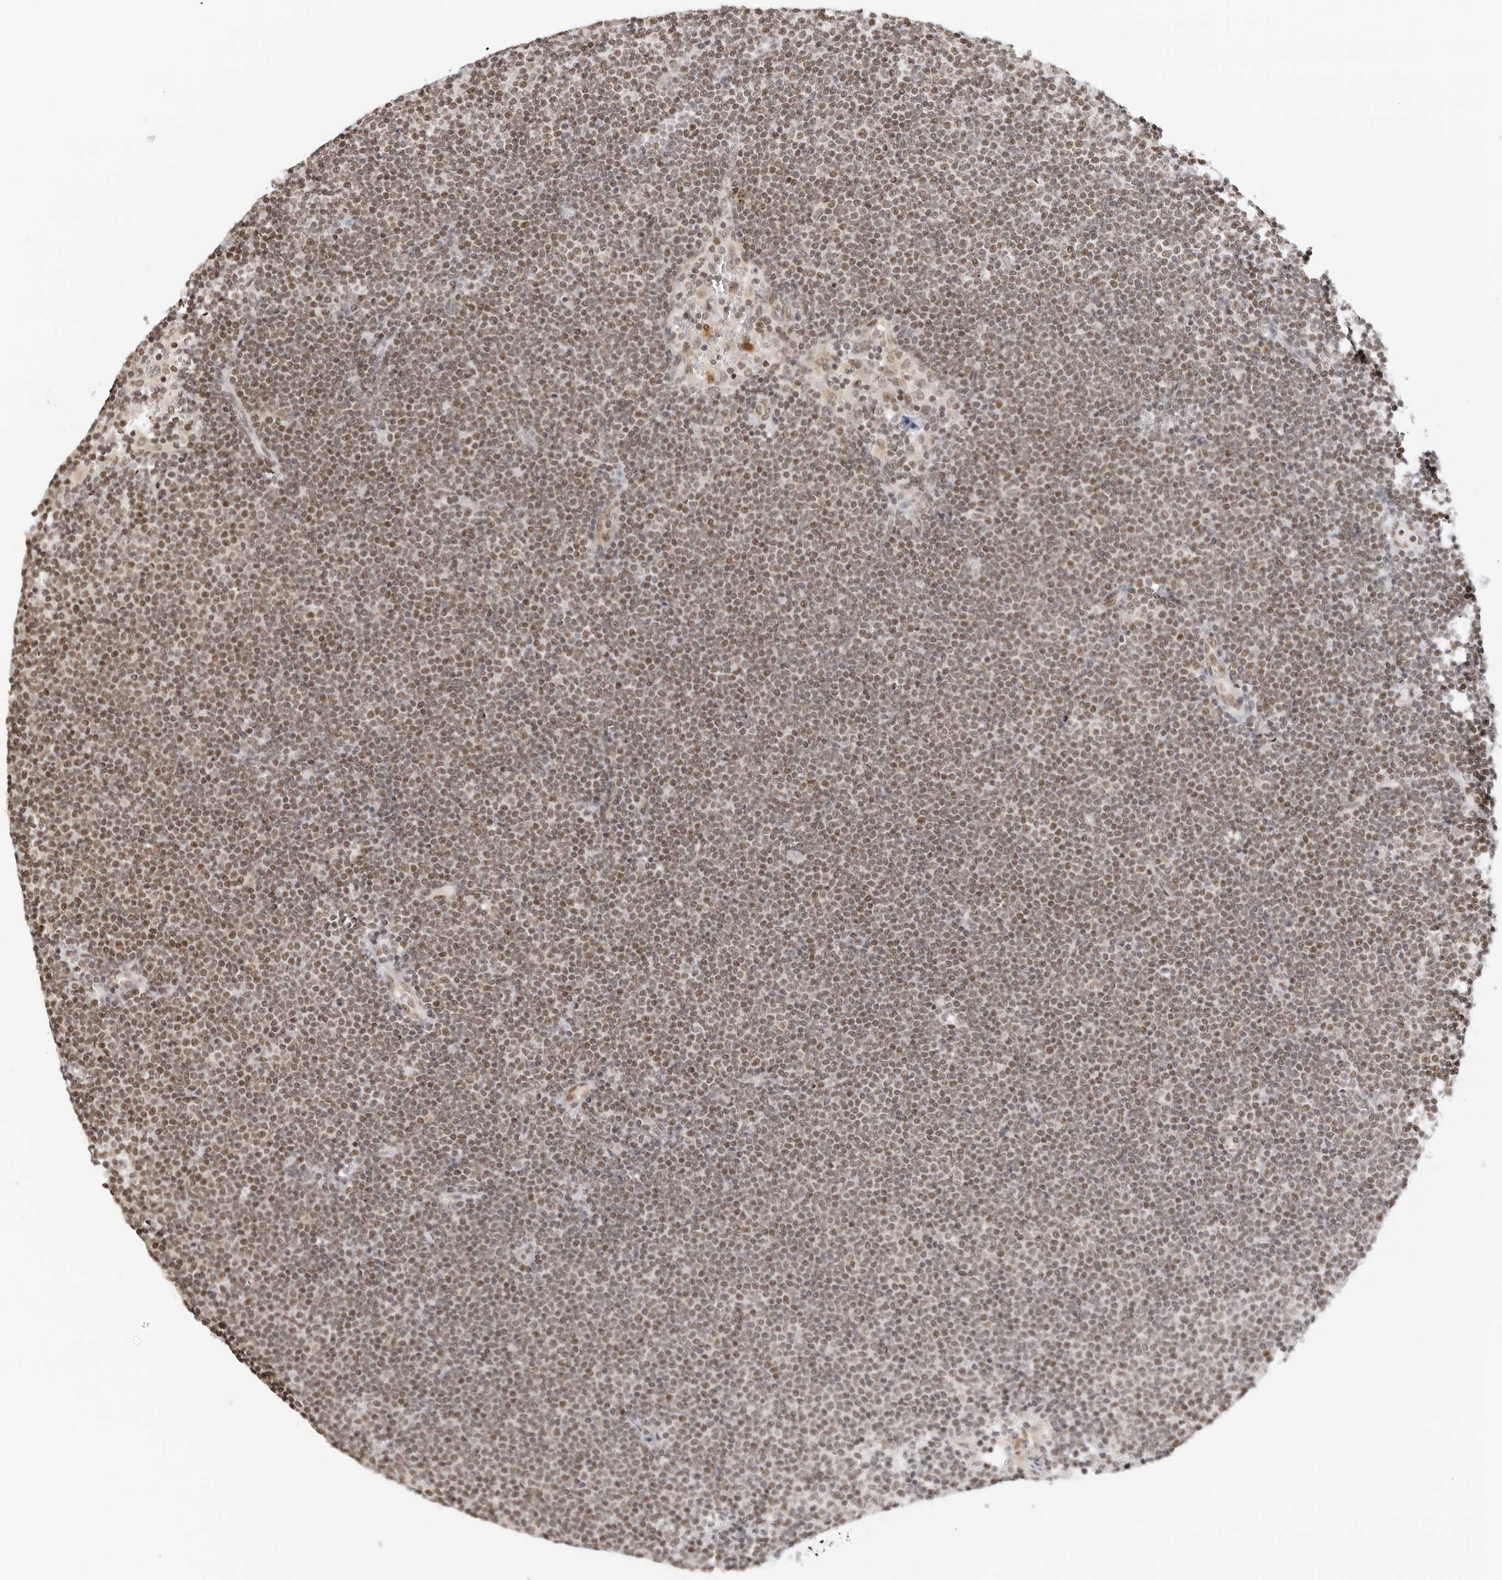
{"staining": {"intensity": "moderate", "quantity": ">75%", "location": "nuclear"}, "tissue": "lymphoma", "cell_type": "Tumor cells", "image_type": "cancer", "snomed": [{"axis": "morphology", "description": "Malignant lymphoma, non-Hodgkin's type, Low grade"}, {"axis": "topography", "description": "Lymph node"}], "caption": "Immunohistochemistry of human low-grade malignant lymphoma, non-Hodgkin's type shows medium levels of moderate nuclear staining in about >75% of tumor cells.", "gene": "MSH6", "patient": {"sex": "female", "age": 53}}